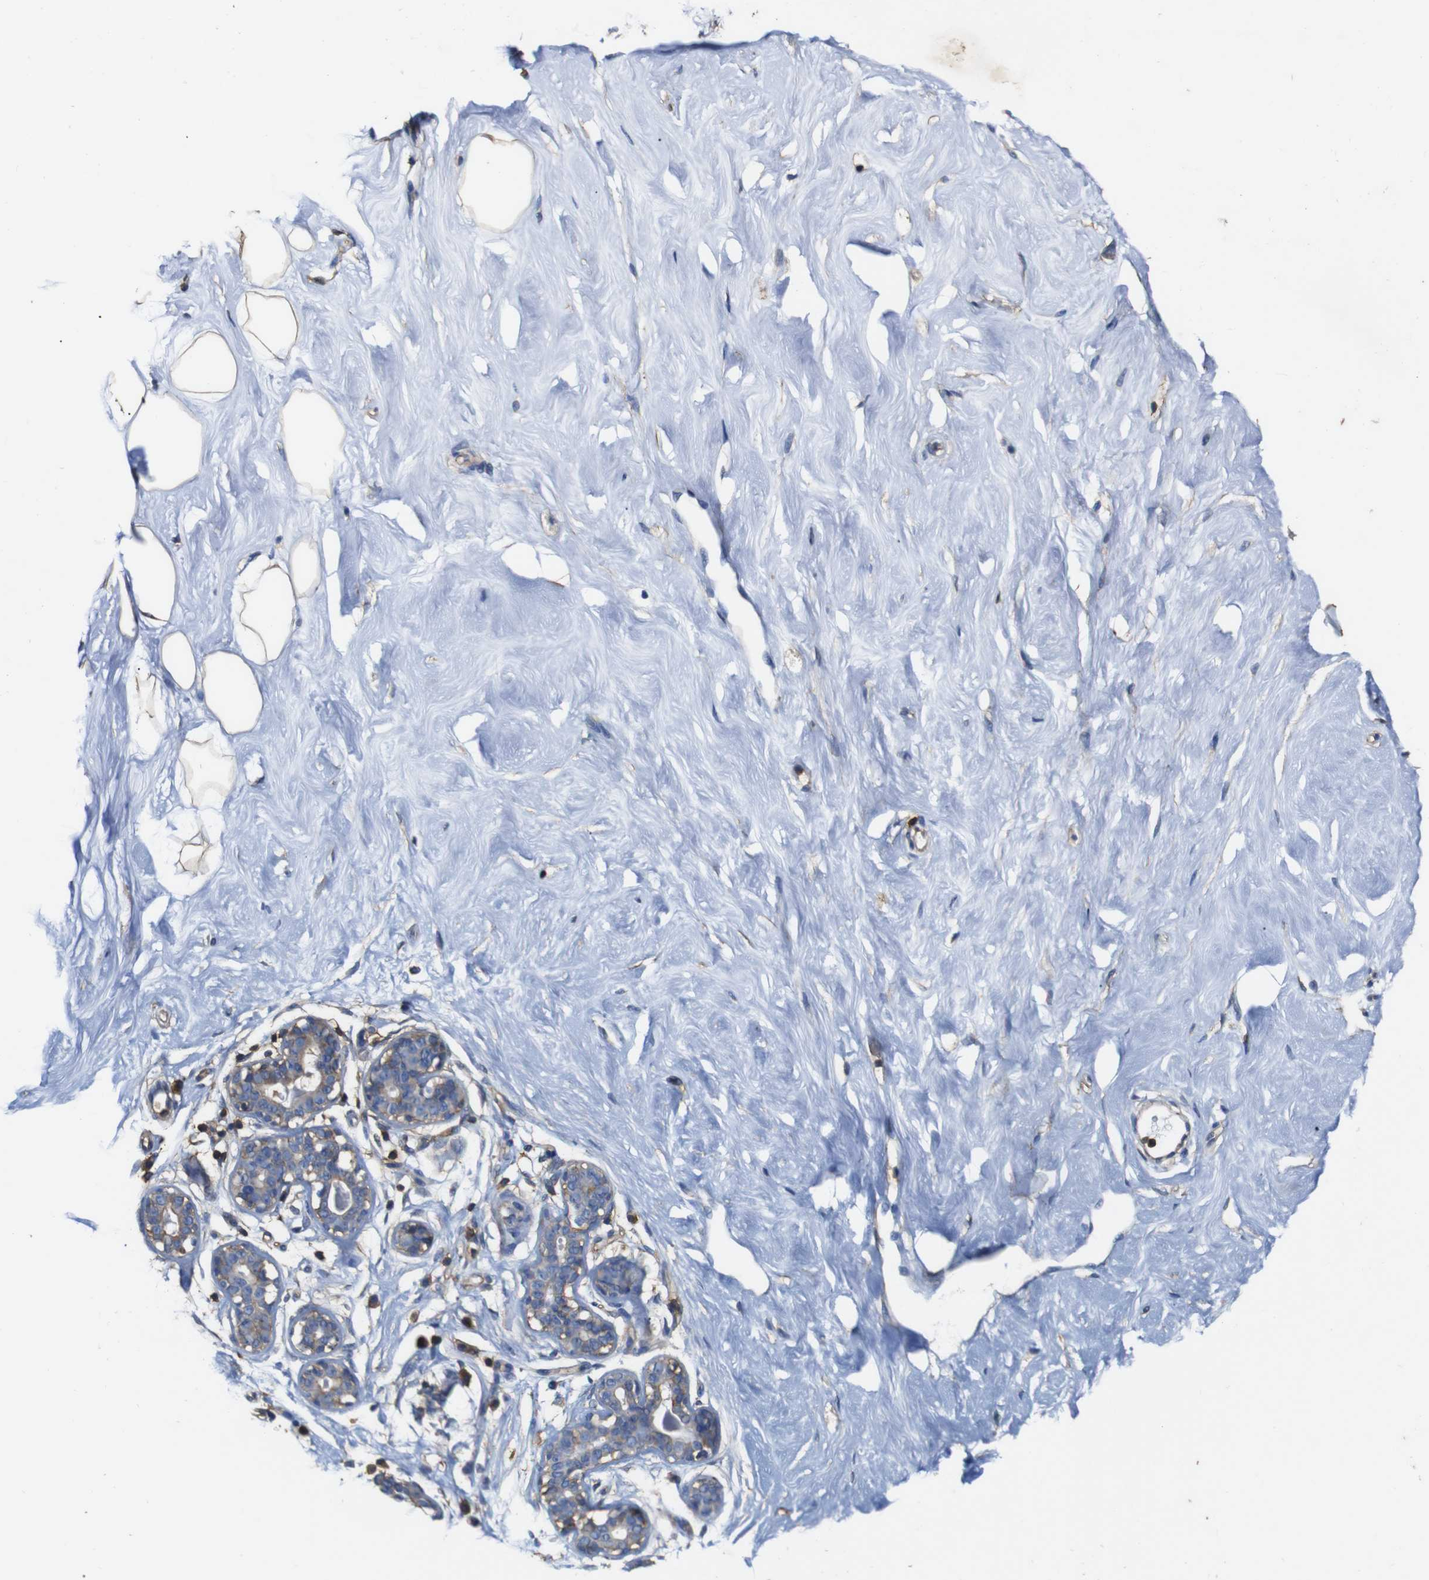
{"staining": {"intensity": "negative", "quantity": "none", "location": "none"}, "tissue": "breast", "cell_type": "Adipocytes", "image_type": "normal", "snomed": [{"axis": "morphology", "description": "Normal tissue, NOS"}, {"axis": "topography", "description": "Breast"}], "caption": "Immunohistochemical staining of benign breast demonstrates no significant expression in adipocytes. The staining is performed using DAB (3,3'-diaminobenzidine) brown chromogen with nuclei counter-stained in using hematoxylin.", "gene": "PI4KA", "patient": {"sex": "female", "age": 23}}